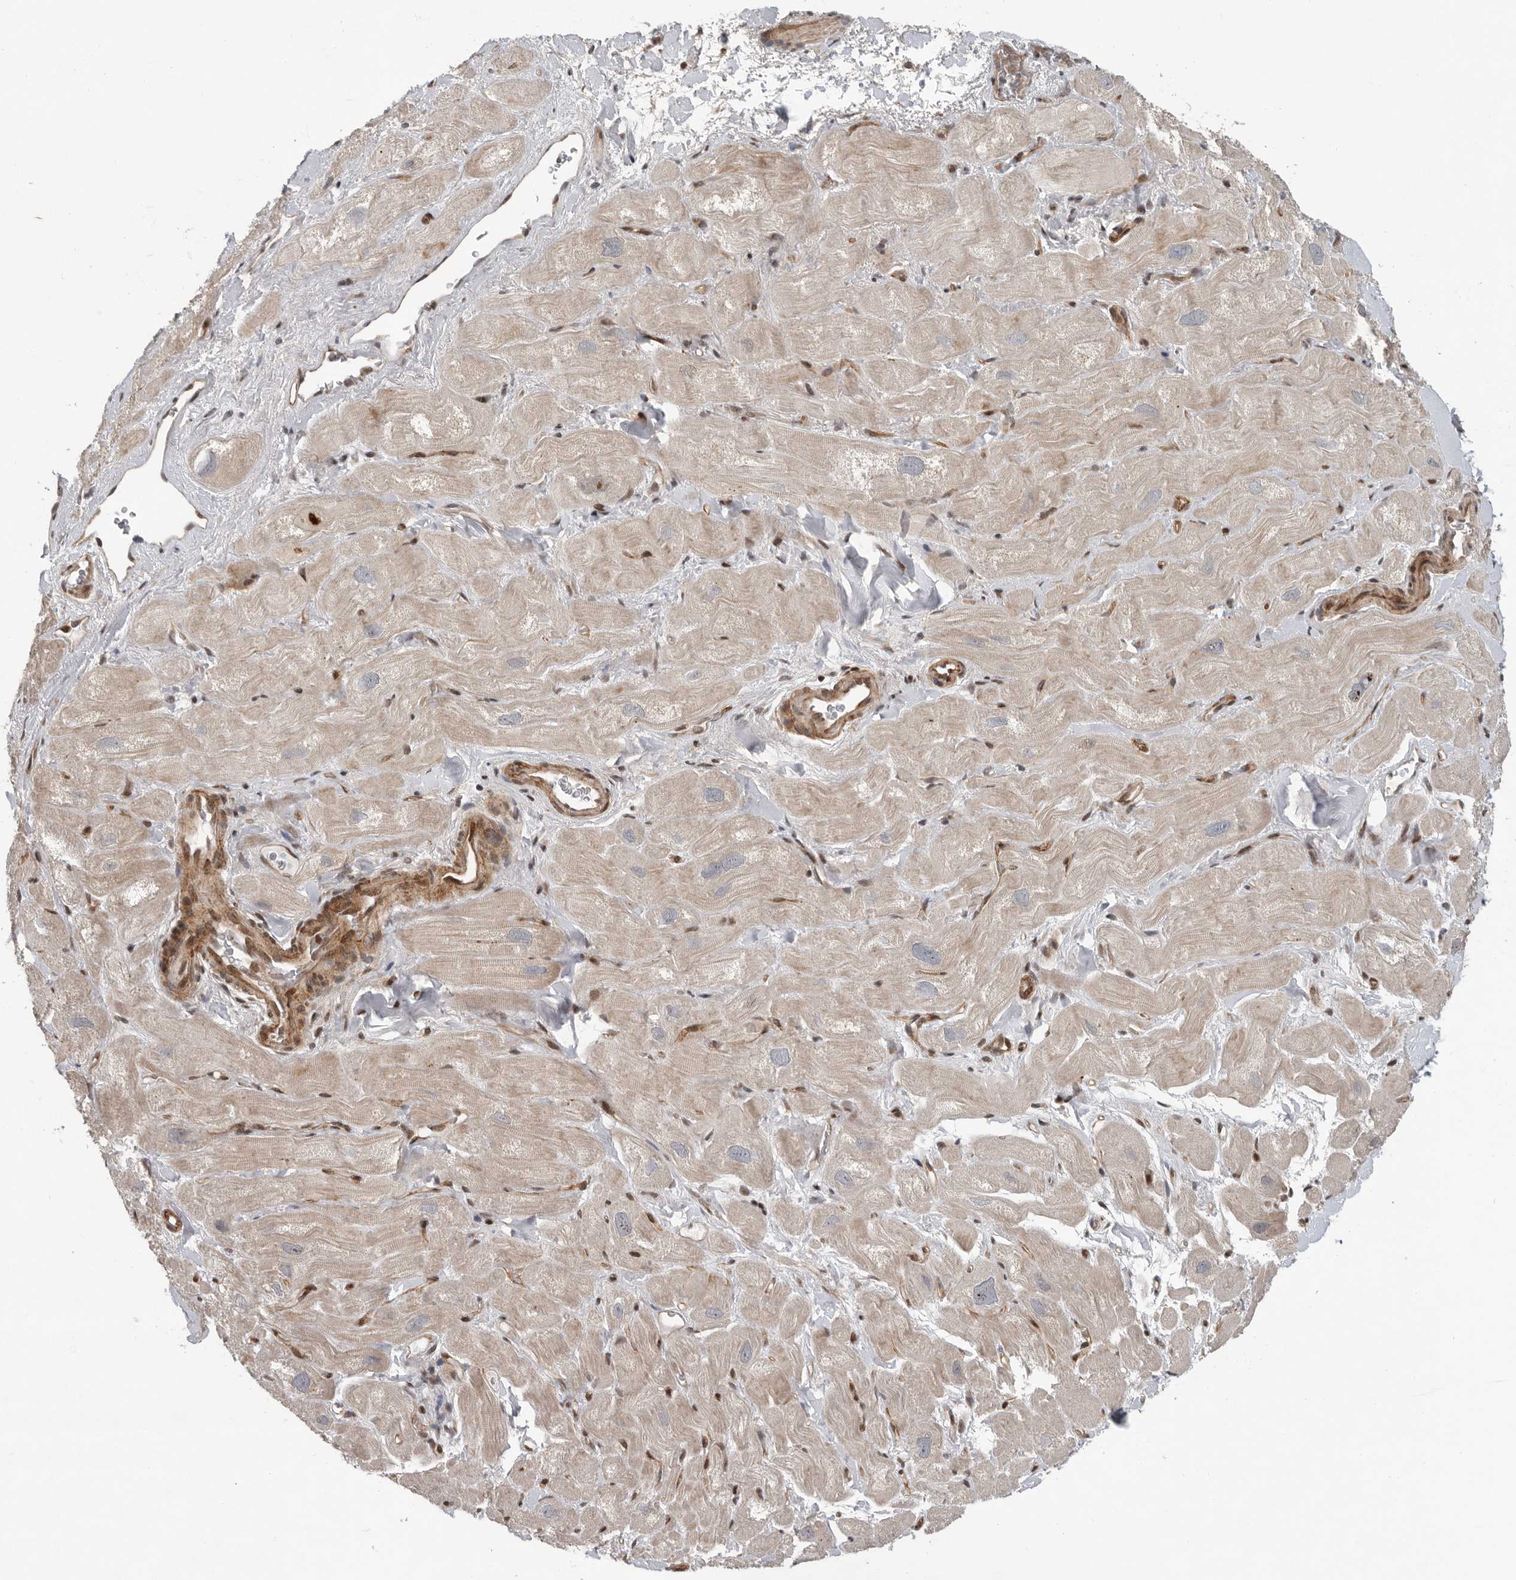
{"staining": {"intensity": "weak", "quantity": ">75%", "location": "cytoplasmic/membranous"}, "tissue": "heart muscle", "cell_type": "Cardiomyocytes", "image_type": "normal", "snomed": [{"axis": "morphology", "description": "Normal tissue, NOS"}, {"axis": "topography", "description": "Heart"}], "caption": "About >75% of cardiomyocytes in normal human heart muscle demonstrate weak cytoplasmic/membranous protein positivity as visualized by brown immunohistochemical staining.", "gene": "RABIF", "patient": {"sex": "male", "age": 49}}